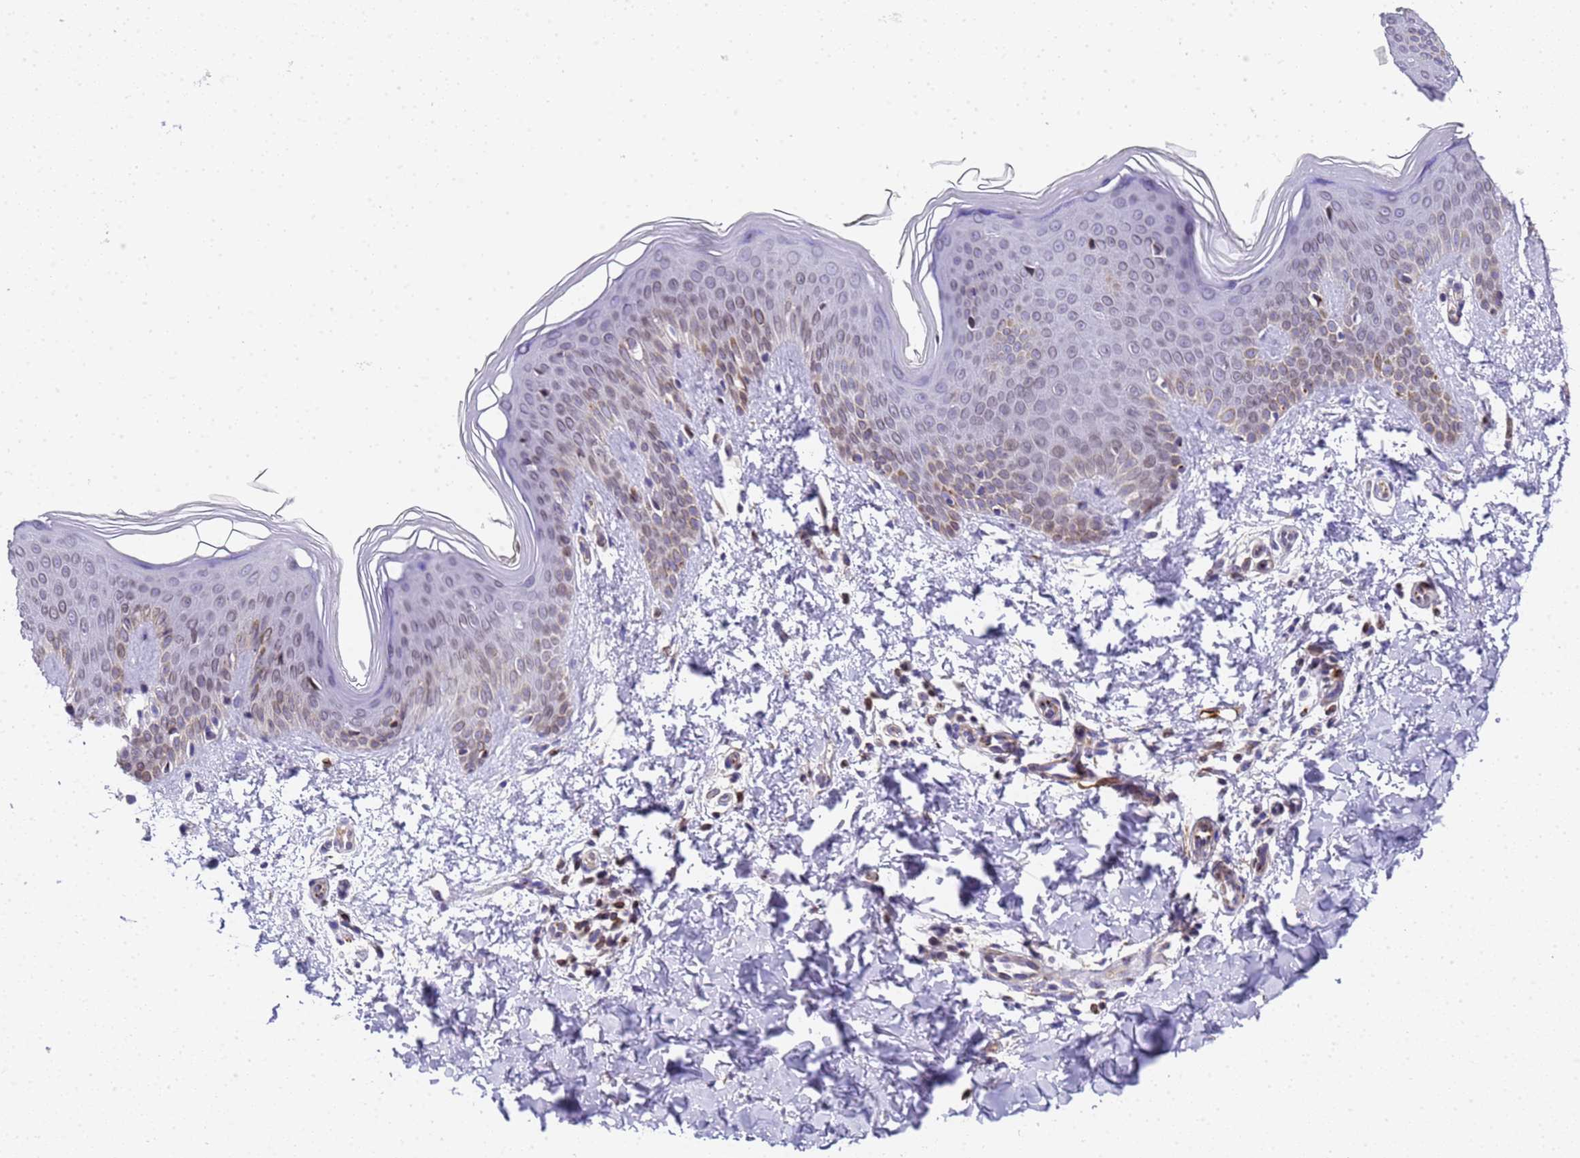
{"staining": {"intensity": "weak", "quantity": "25%-75%", "location": "cytoplasmic/membranous"}, "tissue": "skin", "cell_type": "Fibroblasts", "image_type": "normal", "snomed": [{"axis": "morphology", "description": "Normal tissue, NOS"}, {"axis": "topography", "description": "Skin"}], "caption": "Immunohistochemical staining of benign human skin displays 25%-75% levels of weak cytoplasmic/membranous protein positivity in approximately 25%-75% of fibroblasts. The protein of interest is shown in brown color, while the nuclei are stained blue.", "gene": "IGFBP7", "patient": {"sex": "male", "age": 36}}